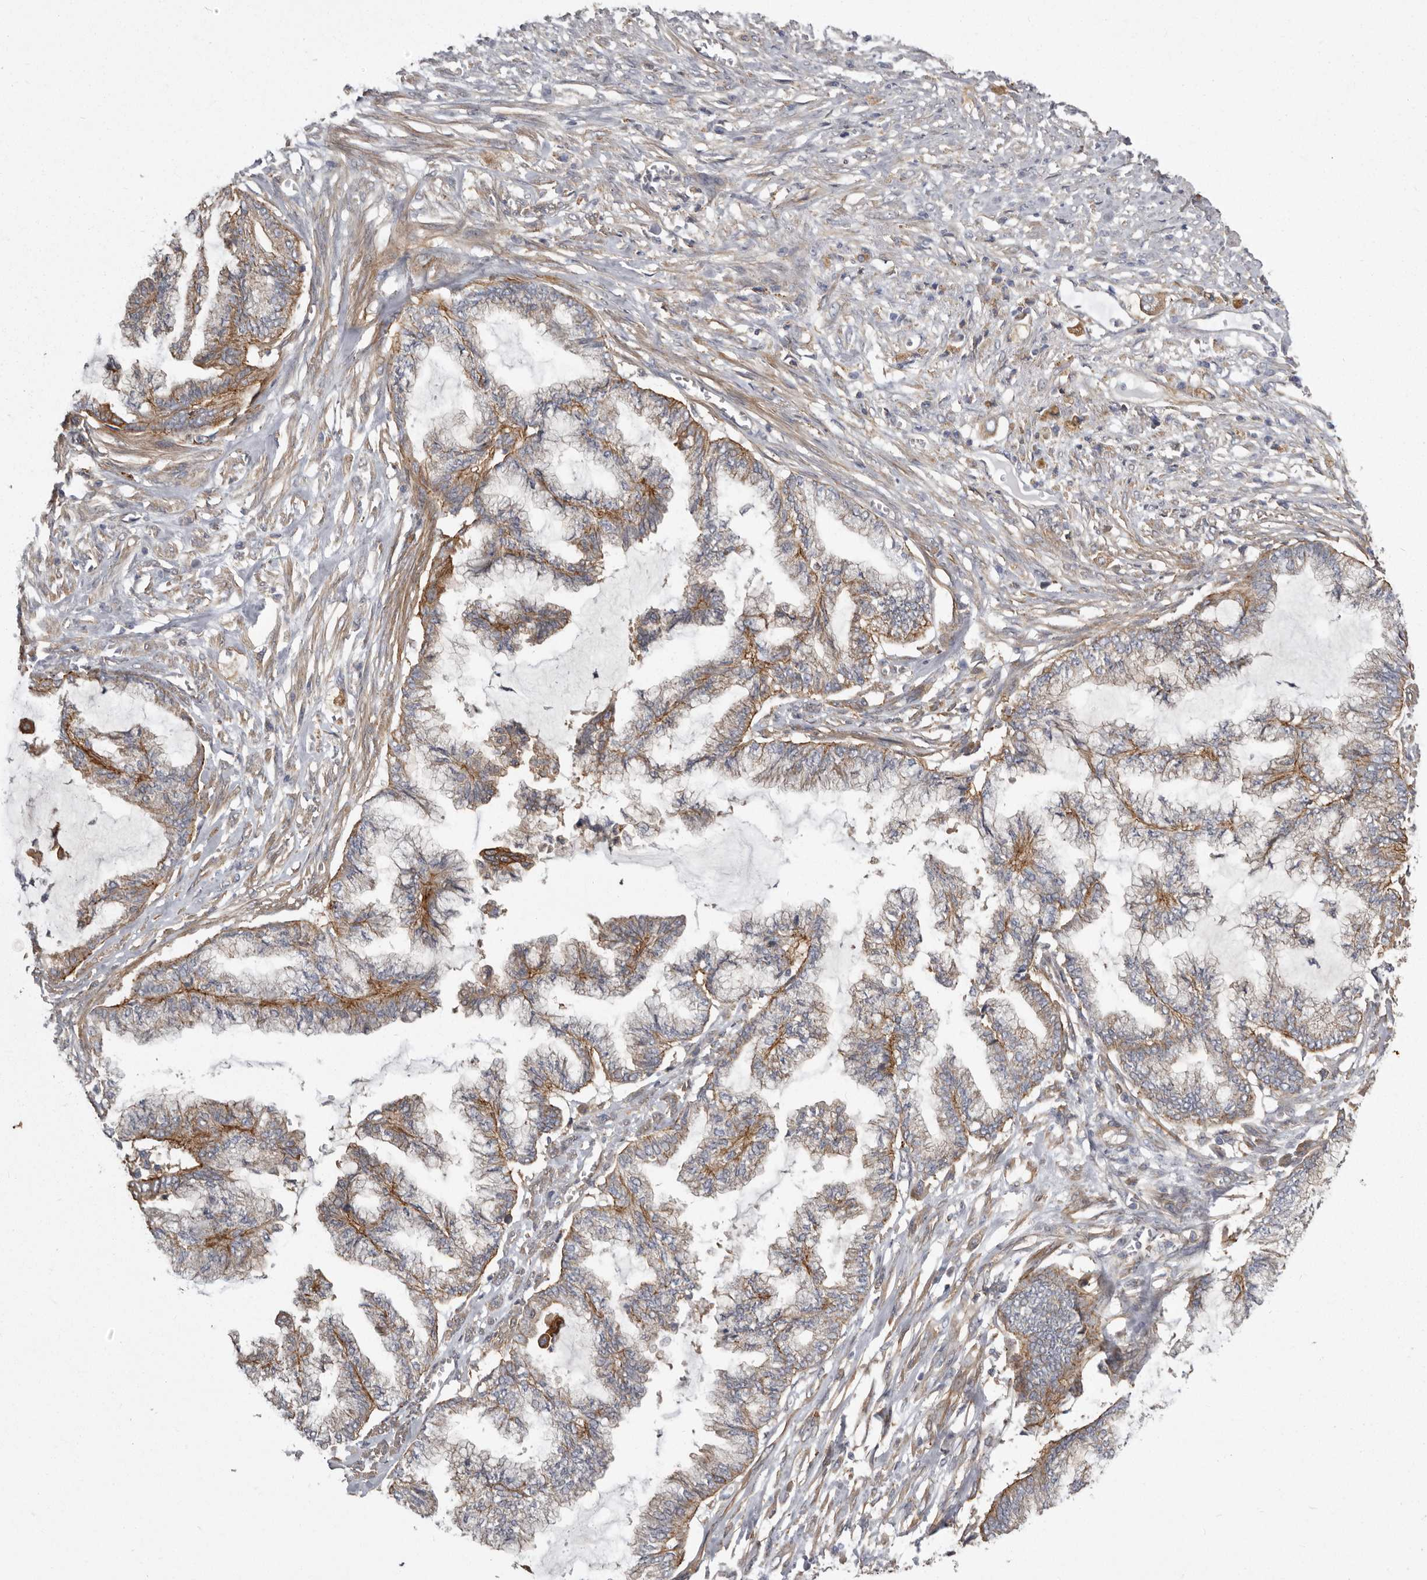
{"staining": {"intensity": "moderate", "quantity": "25%-75%", "location": "cytoplasmic/membranous"}, "tissue": "endometrial cancer", "cell_type": "Tumor cells", "image_type": "cancer", "snomed": [{"axis": "morphology", "description": "Adenocarcinoma, NOS"}, {"axis": "topography", "description": "Endometrium"}], "caption": "Moderate cytoplasmic/membranous positivity is seen in approximately 25%-75% of tumor cells in adenocarcinoma (endometrial).", "gene": "ENAH", "patient": {"sex": "female", "age": 86}}